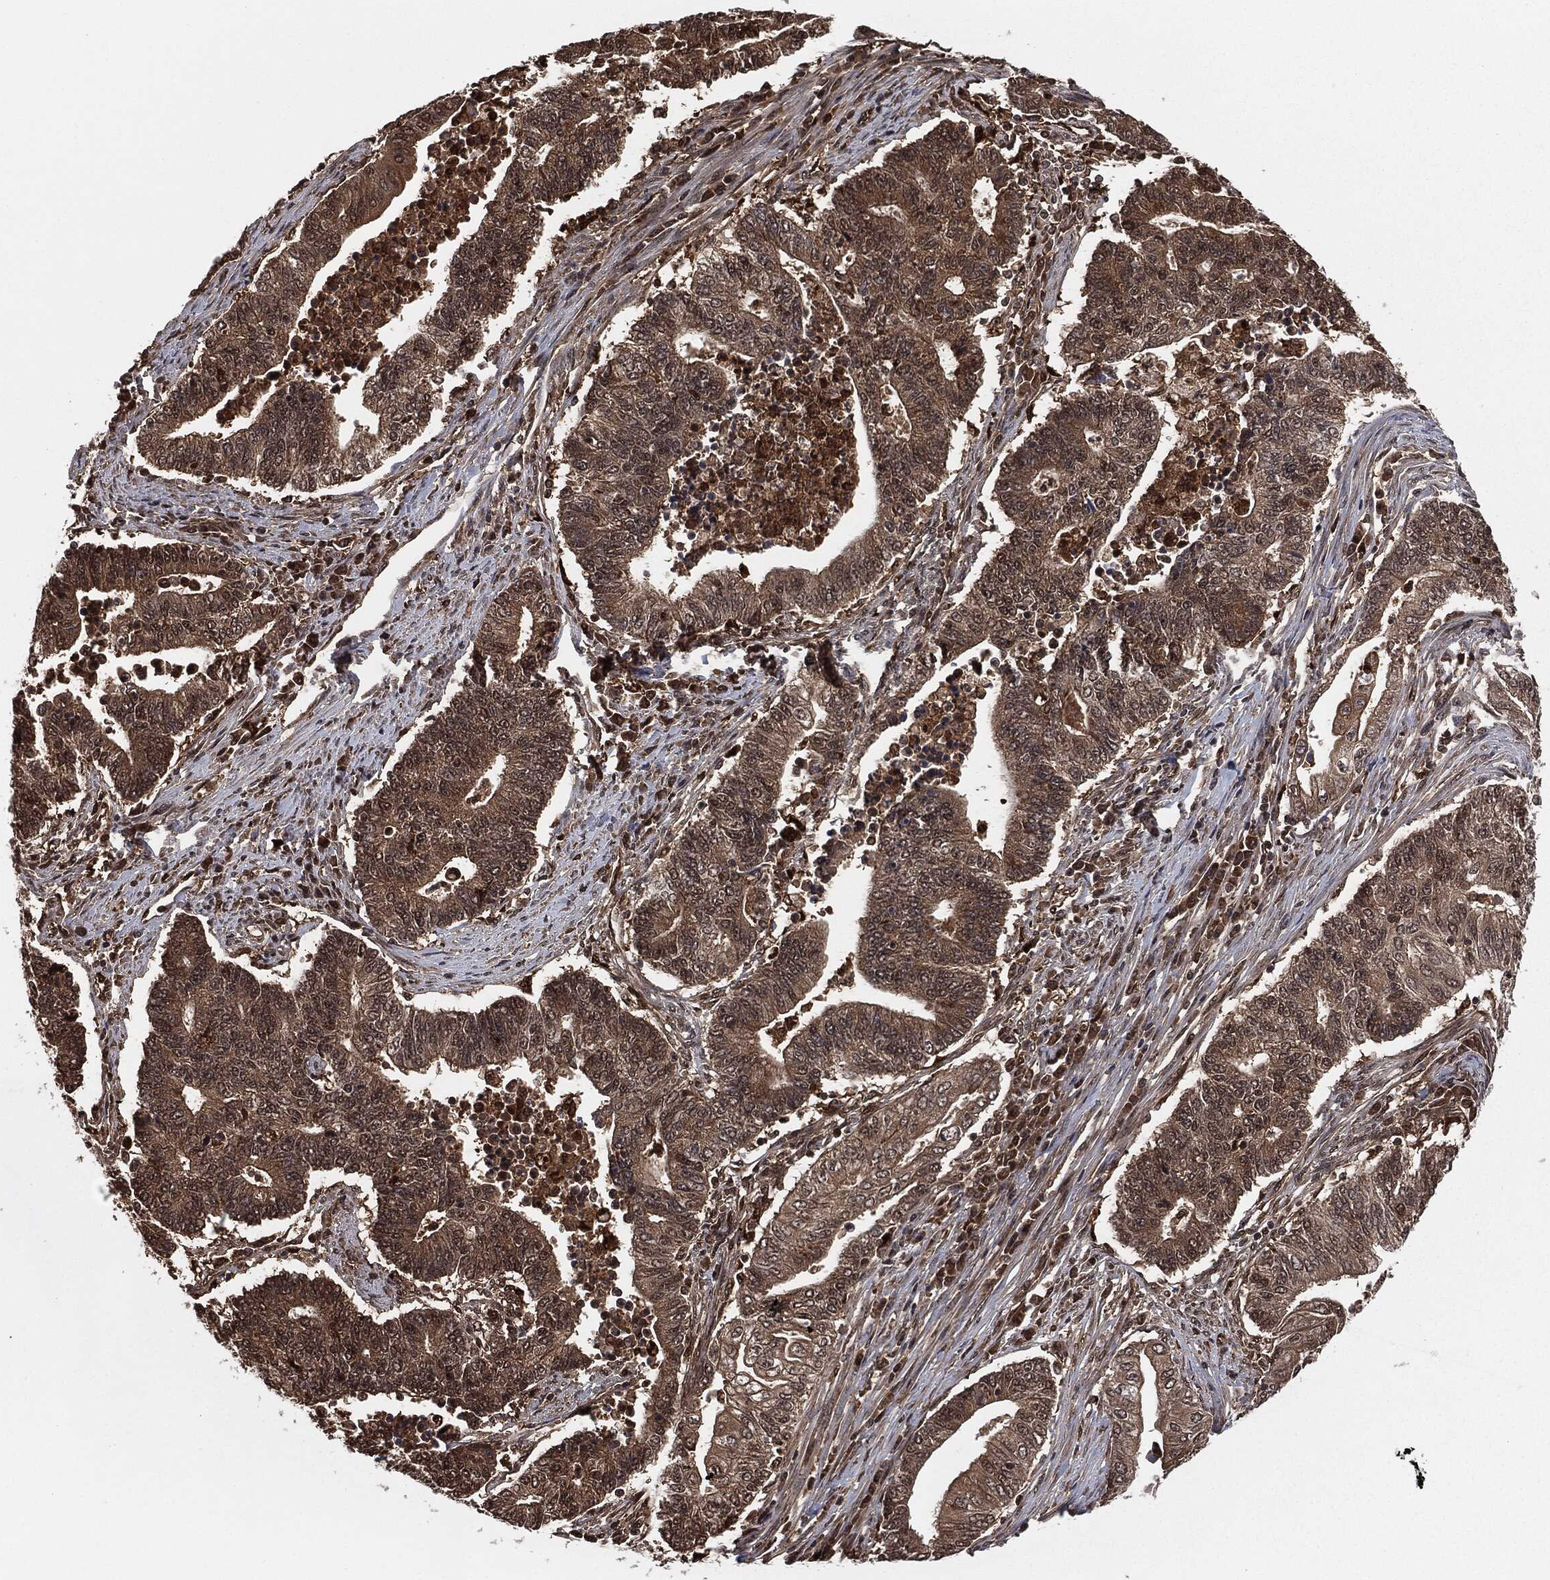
{"staining": {"intensity": "weak", "quantity": ">75%", "location": "cytoplasmic/membranous"}, "tissue": "endometrial cancer", "cell_type": "Tumor cells", "image_type": "cancer", "snomed": [{"axis": "morphology", "description": "Adenocarcinoma, NOS"}, {"axis": "topography", "description": "Uterus"}, {"axis": "topography", "description": "Endometrium"}], "caption": "Protein staining demonstrates weak cytoplasmic/membranous staining in approximately >75% of tumor cells in adenocarcinoma (endometrial).", "gene": "CAPRIN2", "patient": {"sex": "female", "age": 54}}